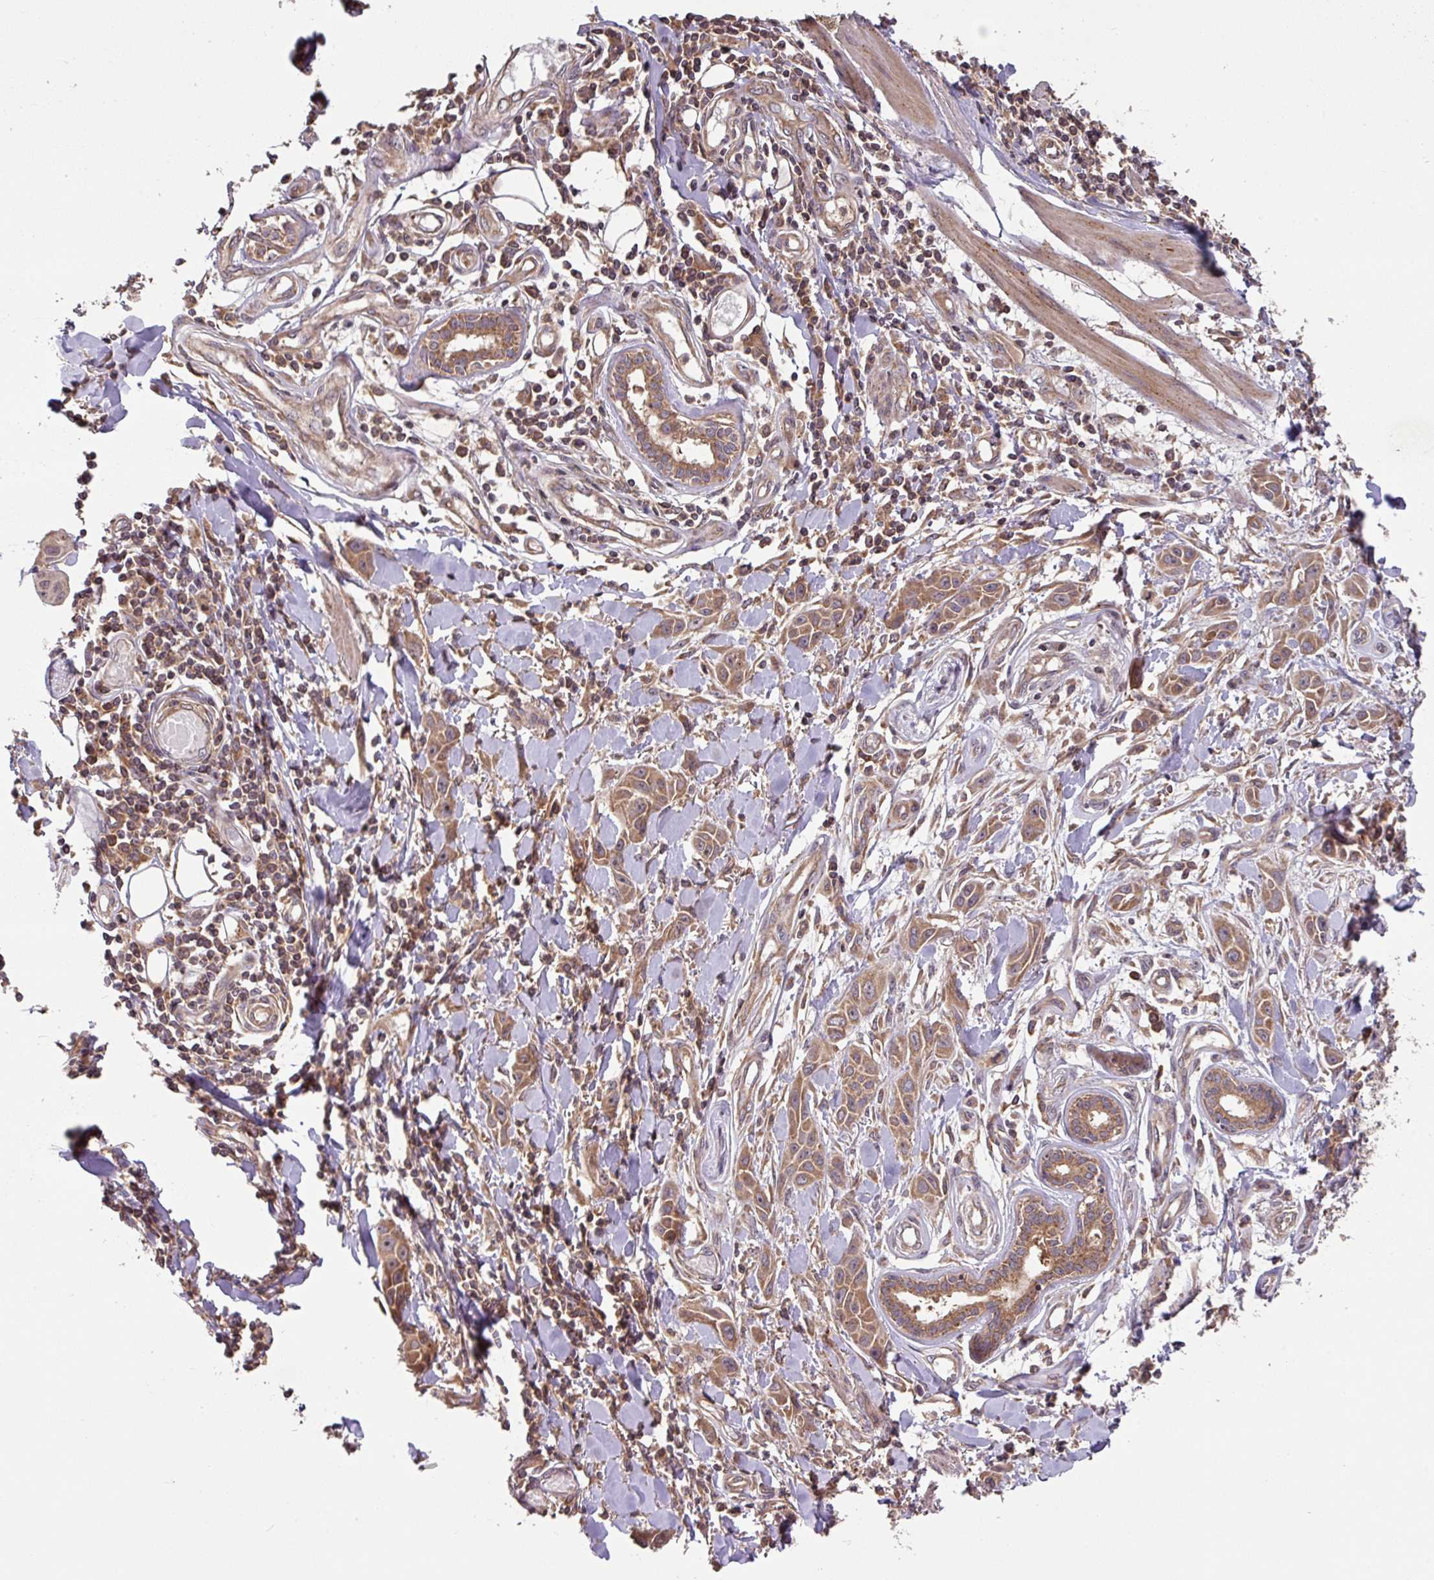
{"staining": {"intensity": "moderate", "quantity": ">75%", "location": "cytoplasmic/membranous"}, "tissue": "skin cancer", "cell_type": "Tumor cells", "image_type": "cancer", "snomed": [{"axis": "morphology", "description": "Squamous cell carcinoma, NOS"}, {"axis": "topography", "description": "Skin"}], "caption": "The immunohistochemical stain shows moderate cytoplasmic/membranous positivity in tumor cells of skin cancer tissue. The protein of interest is stained brown, and the nuclei are stained in blue (DAB IHC with brightfield microscopy, high magnification).", "gene": "MRRF", "patient": {"sex": "female", "age": 69}}